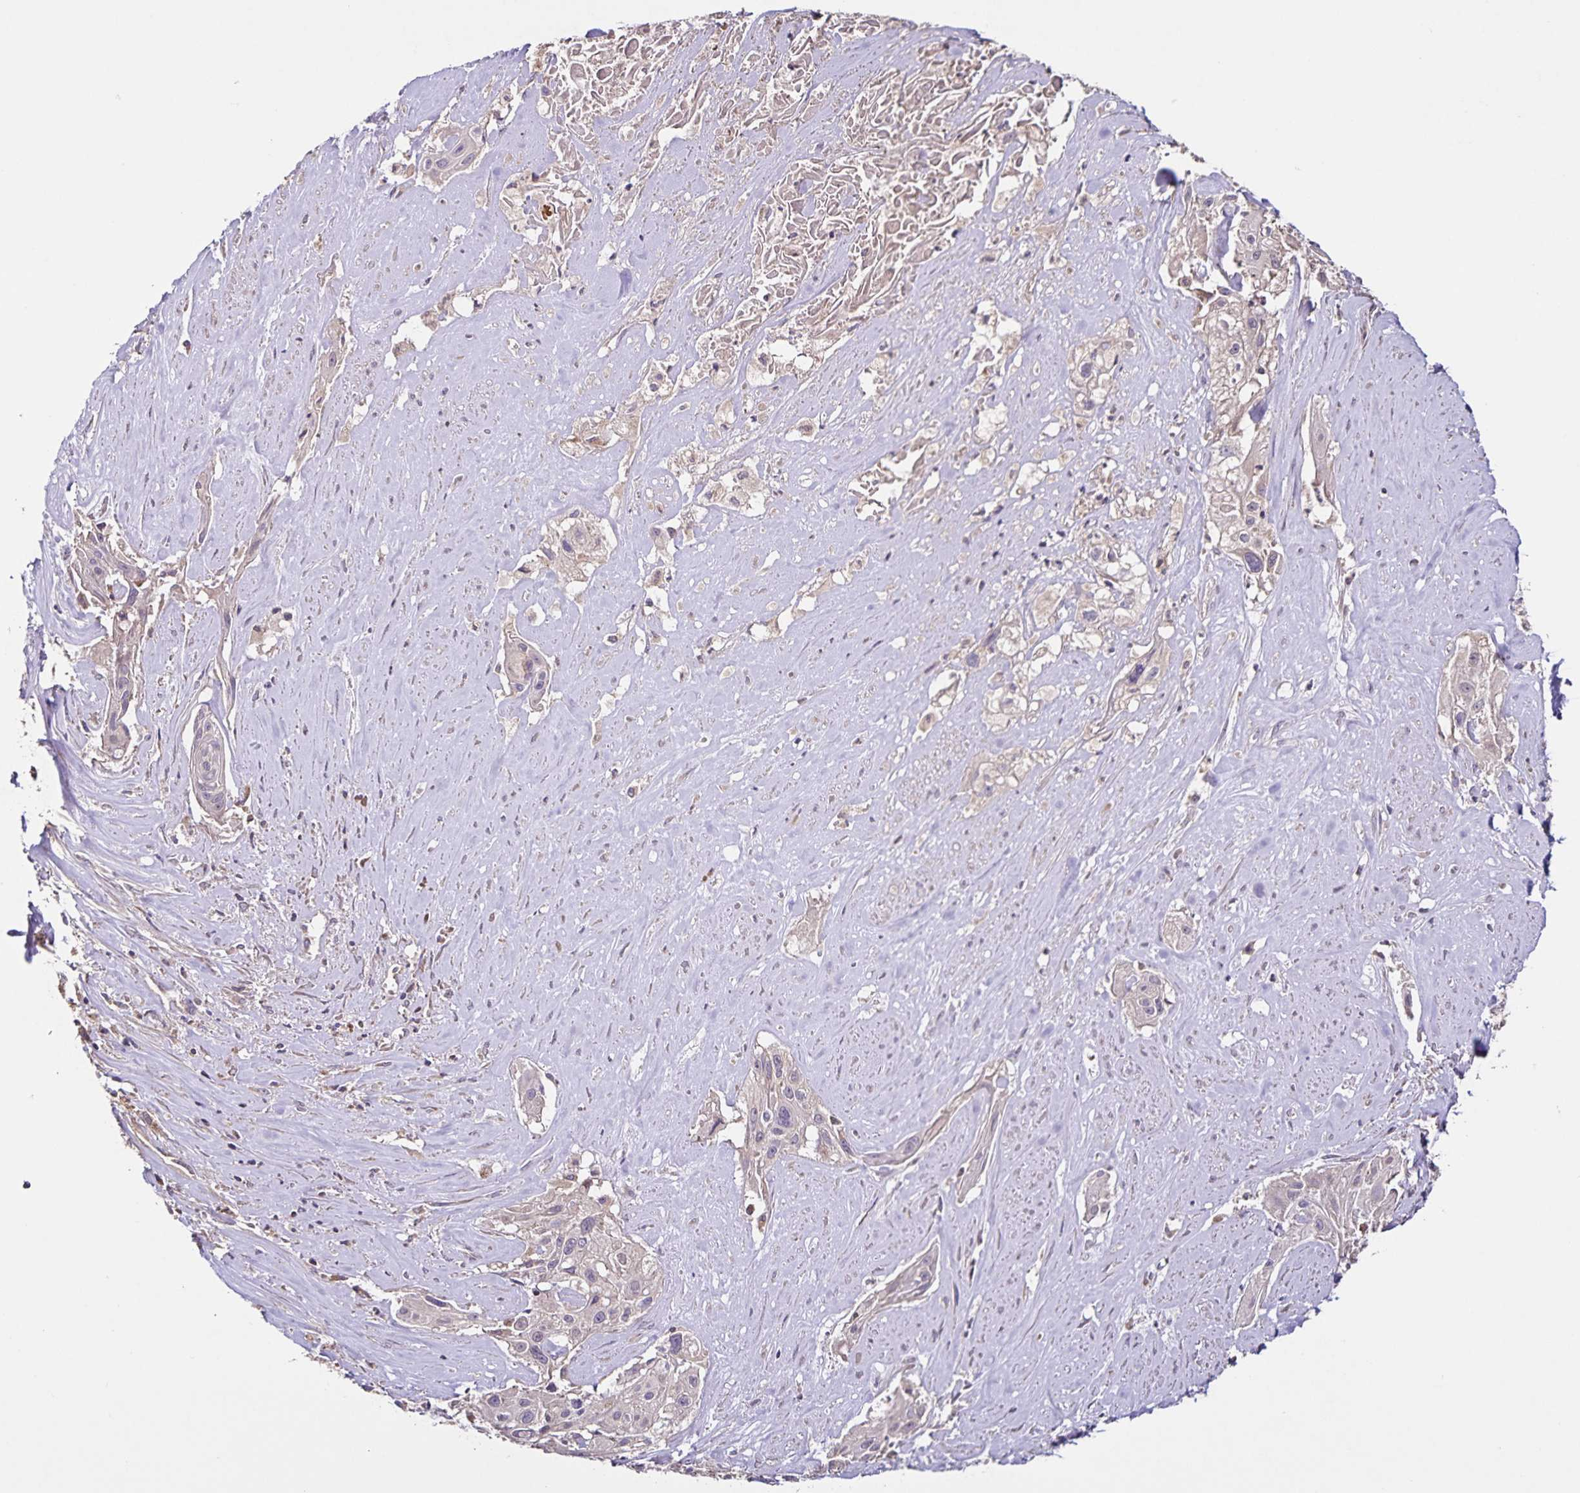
{"staining": {"intensity": "negative", "quantity": "none", "location": "none"}, "tissue": "cervical cancer", "cell_type": "Tumor cells", "image_type": "cancer", "snomed": [{"axis": "morphology", "description": "Squamous cell carcinoma, NOS"}, {"axis": "topography", "description": "Cervix"}], "caption": "Immunohistochemistry (IHC) micrograph of human squamous cell carcinoma (cervical) stained for a protein (brown), which reveals no positivity in tumor cells. (DAB immunohistochemistry (IHC), high magnification).", "gene": "MAN1A1", "patient": {"sex": "female", "age": 49}}